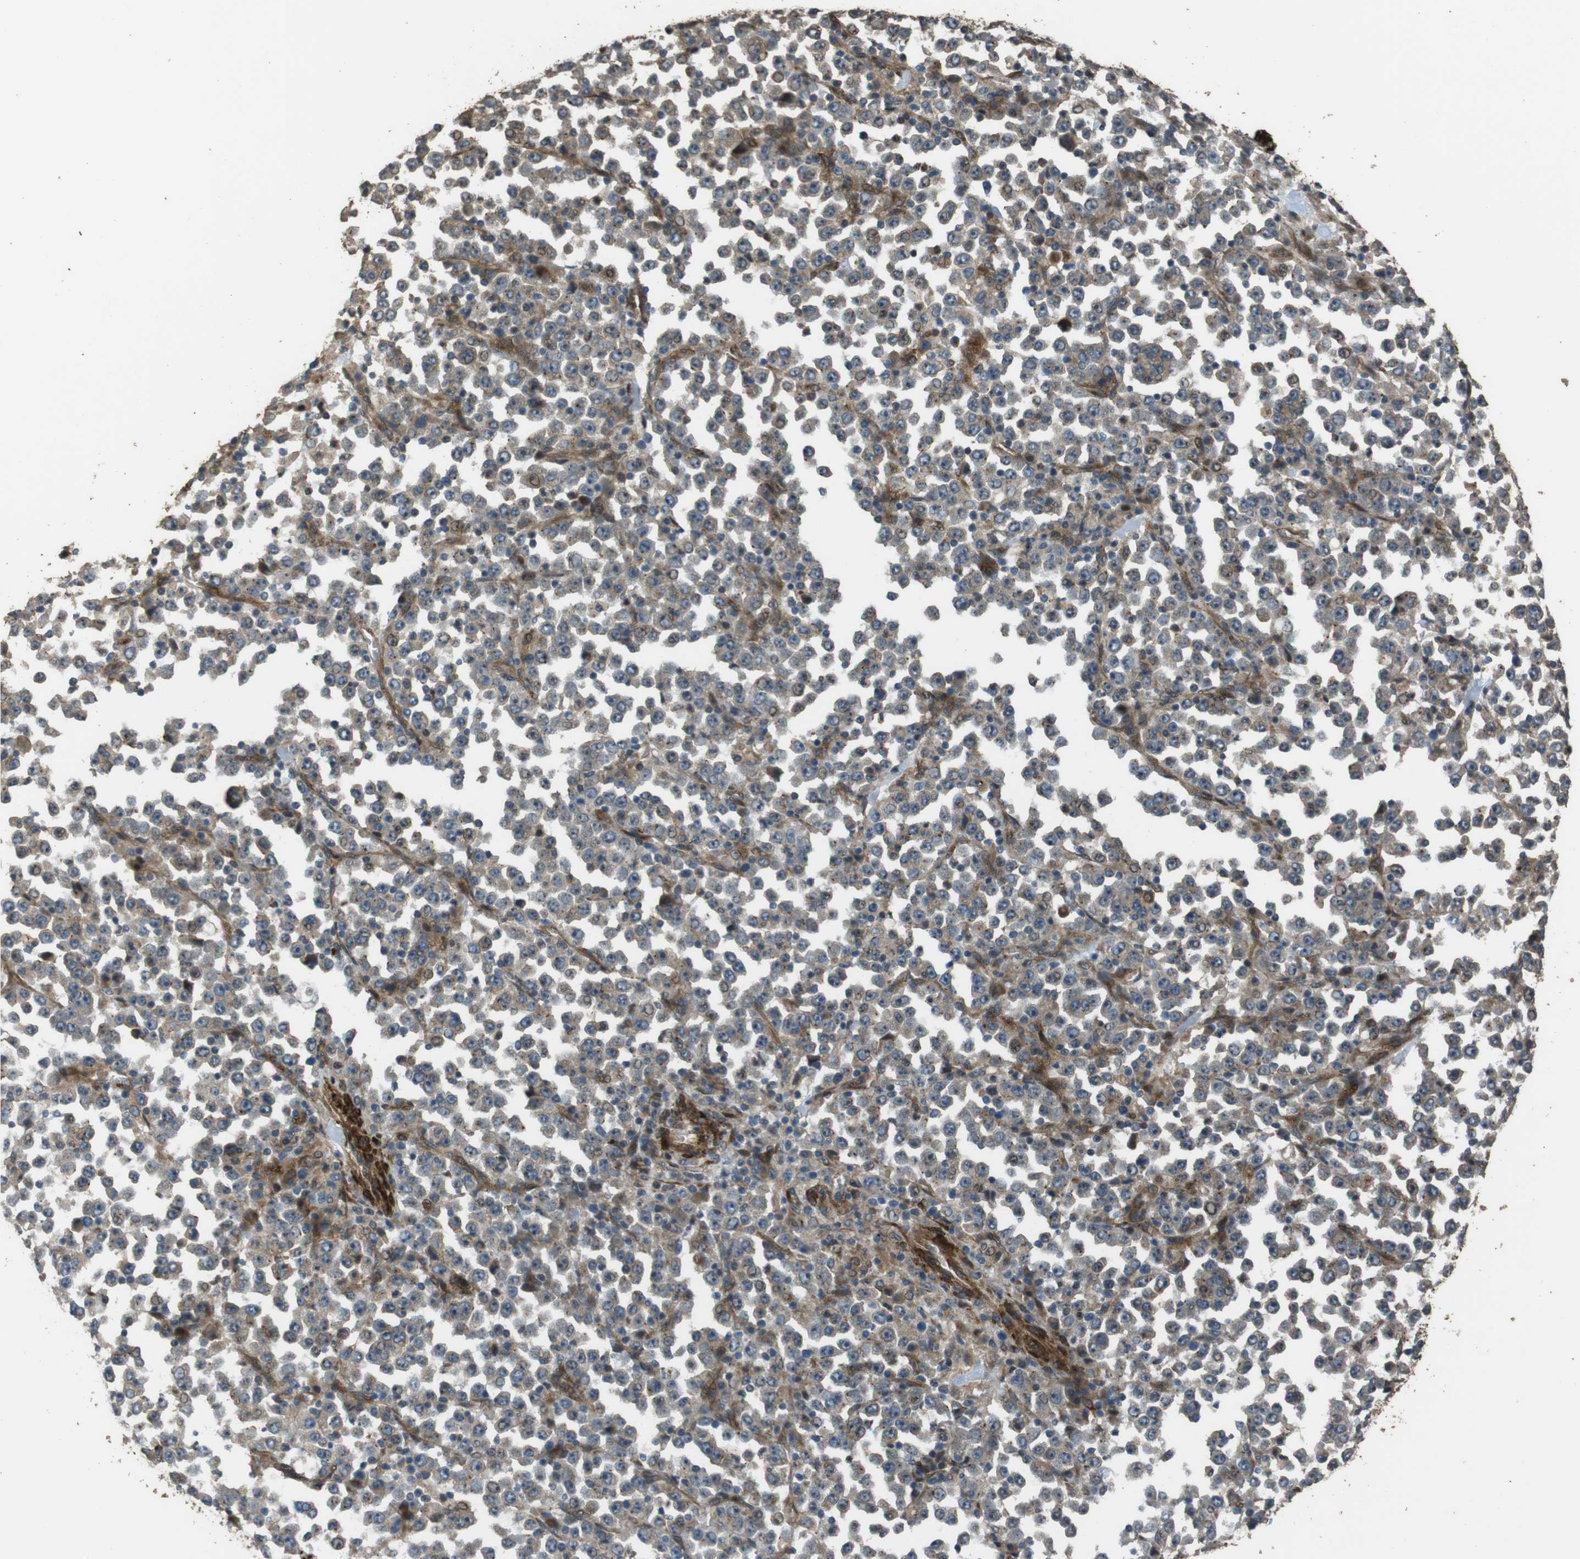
{"staining": {"intensity": "weak", "quantity": "25%-75%", "location": "cytoplasmic/membranous"}, "tissue": "stomach cancer", "cell_type": "Tumor cells", "image_type": "cancer", "snomed": [{"axis": "morphology", "description": "Normal tissue, NOS"}, {"axis": "morphology", "description": "Adenocarcinoma, NOS"}, {"axis": "topography", "description": "Stomach, upper"}, {"axis": "topography", "description": "Stomach"}], "caption": "Weak cytoplasmic/membranous expression for a protein is seen in approximately 25%-75% of tumor cells of stomach adenocarcinoma using IHC.", "gene": "MSRB3", "patient": {"sex": "male", "age": 59}}